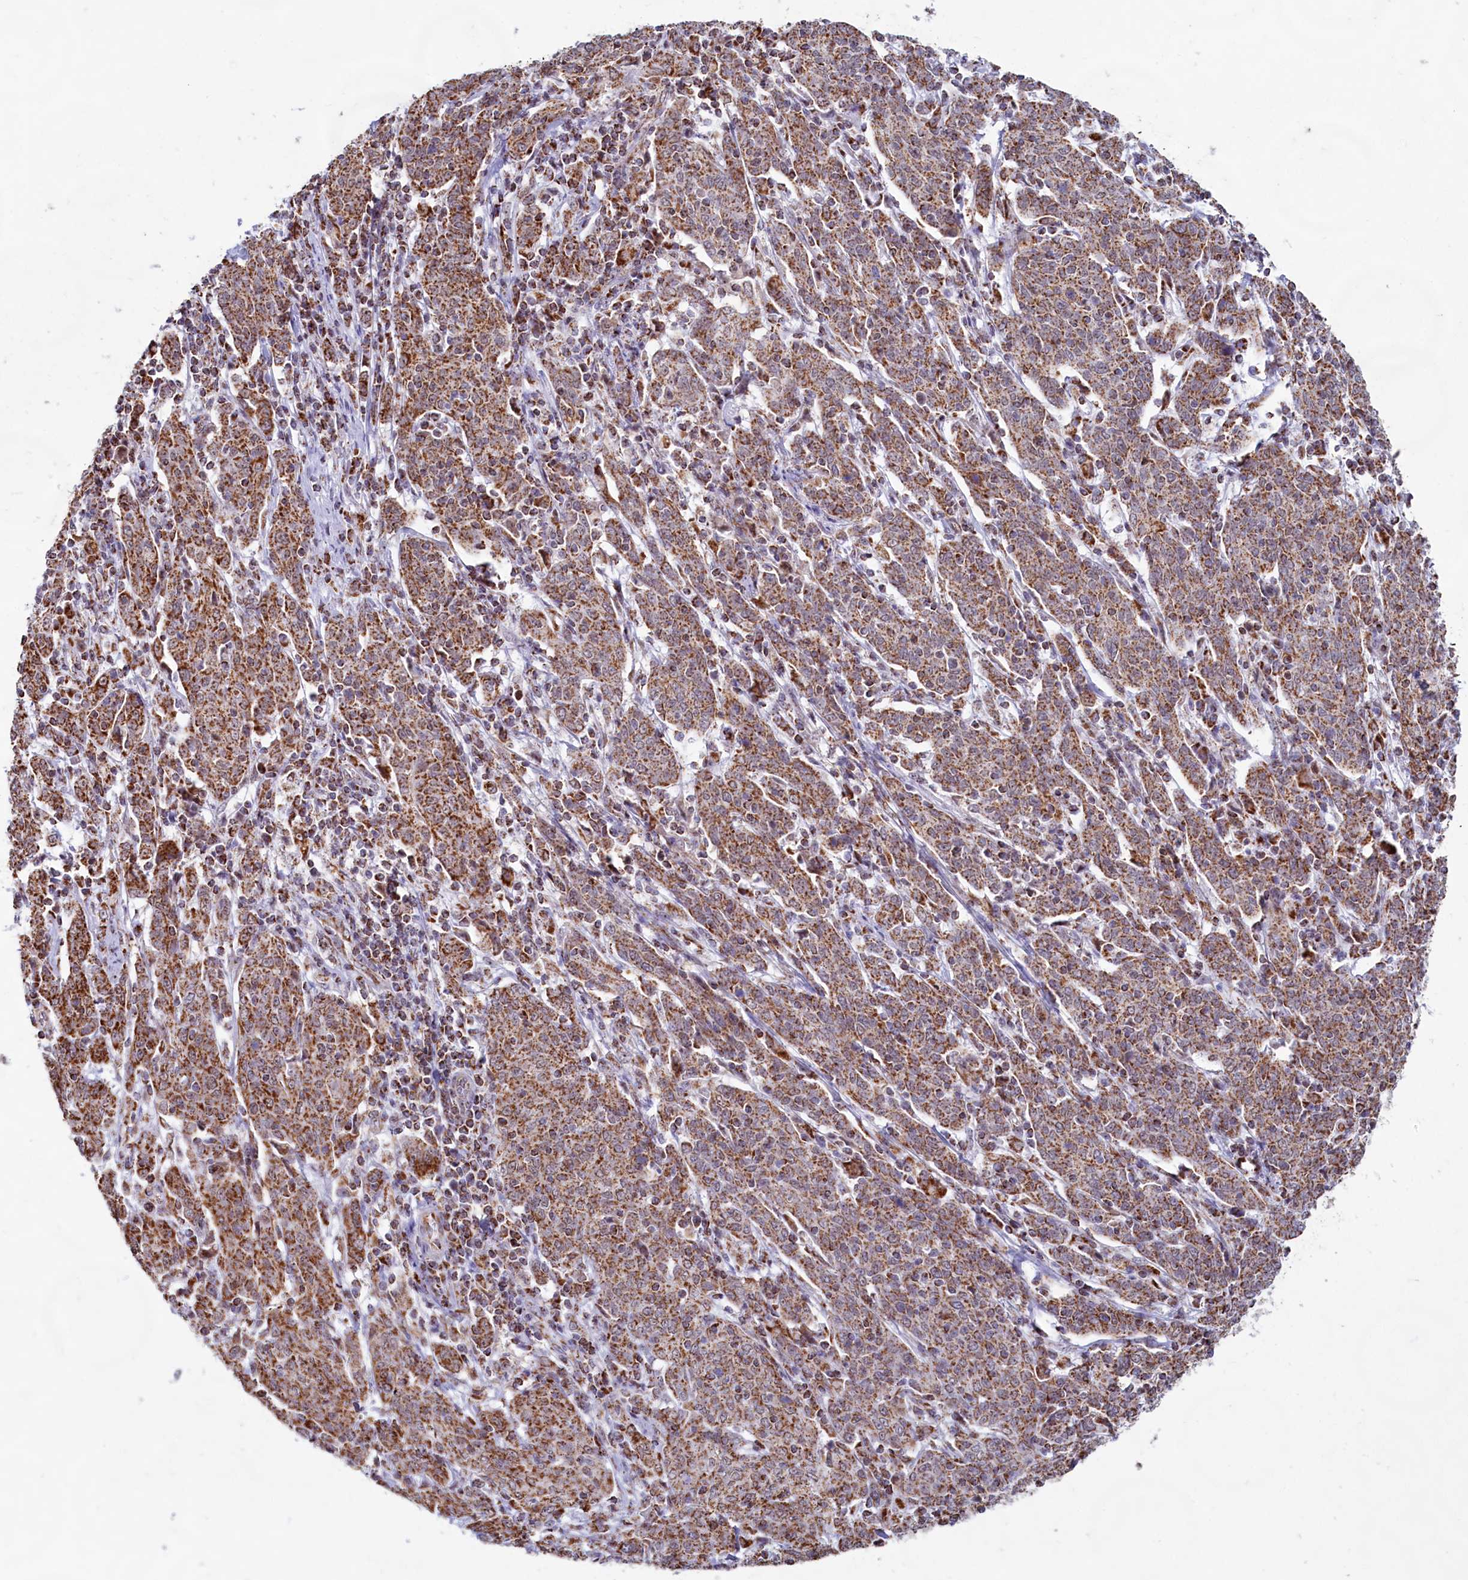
{"staining": {"intensity": "moderate", "quantity": ">75%", "location": "cytoplasmic/membranous"}, "tissue": "cervical cancer", "cell_type": "Tumor cells", "image_type": "cancer", "snomed": [{"axis": "morphology", "description": "Squamous cell carcinoma, NOS"}, {"axis": "topography", "description": "Cervix"}], "caption": "IHC histopathology image of human cervical cancer (squamous cell carcinoma) stained for a protein (brown), which shows medium levels of moderate cytoplasmic/membranous positivity in about >75% of tumor cells.", "gene": "C1D", "patient": {"sex": "female", "age": 67}}